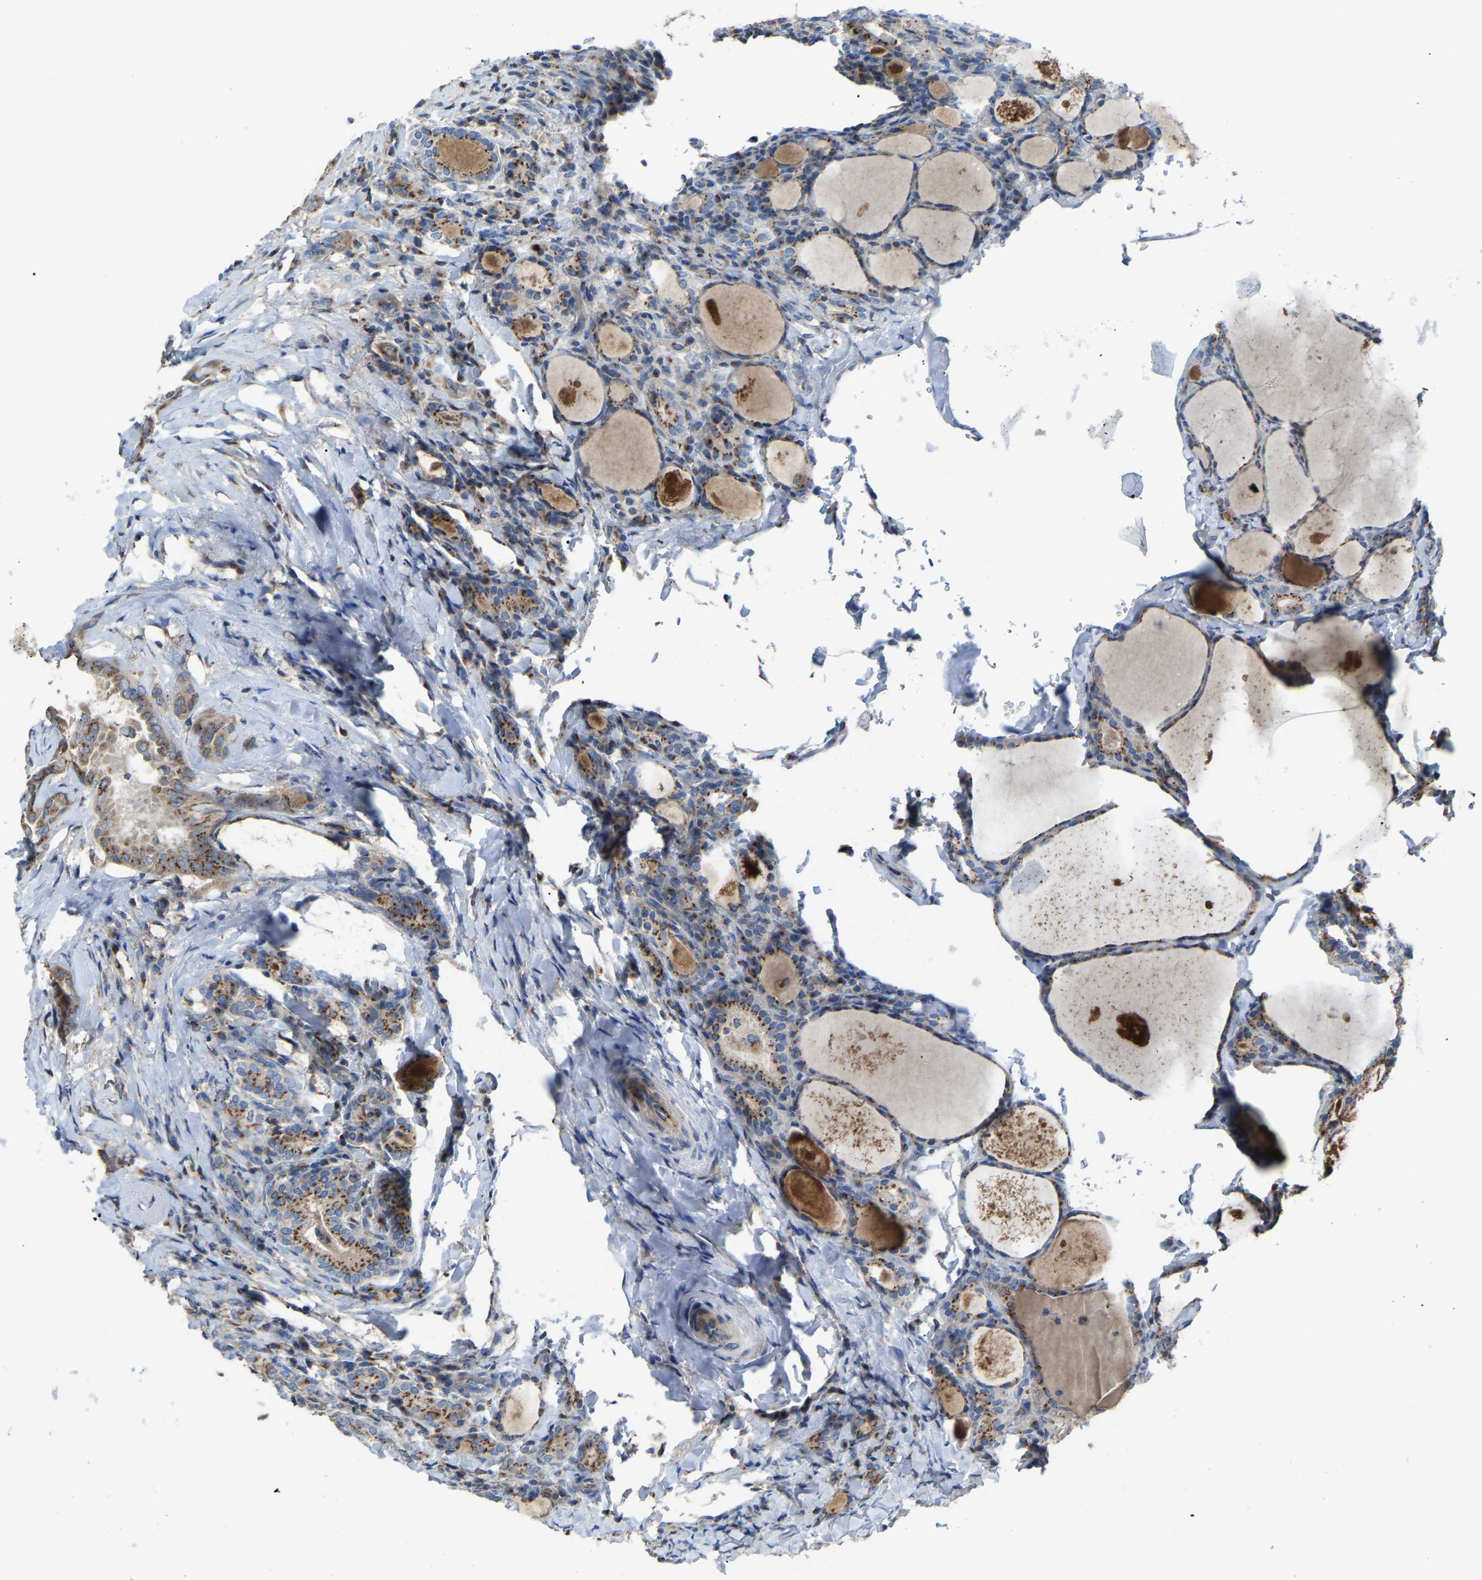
{"staining": {"intensity": "moderate", "quantity": ">75%", "location": "cytoplasmic/membranous"}, "tissue": "thyroid cancer", "cell_type": "Tumor cells", "image_type": "cancer", "snomed": [{"axis": "morphology", "description": "Papillary adenocarcinoma, NOS"}, {"axis": "topography", "description": "Thyroid gland"}], "caption": "This micrograph demonstrates immunohistochemistry staining of thyroid papillary adenocarcinoma, with medium moderate cytoplasmic/membranous expression in approximately >75% of tumor cells.", "gene": "CANT1", "patient": {"sex": "female", "age": 42}}